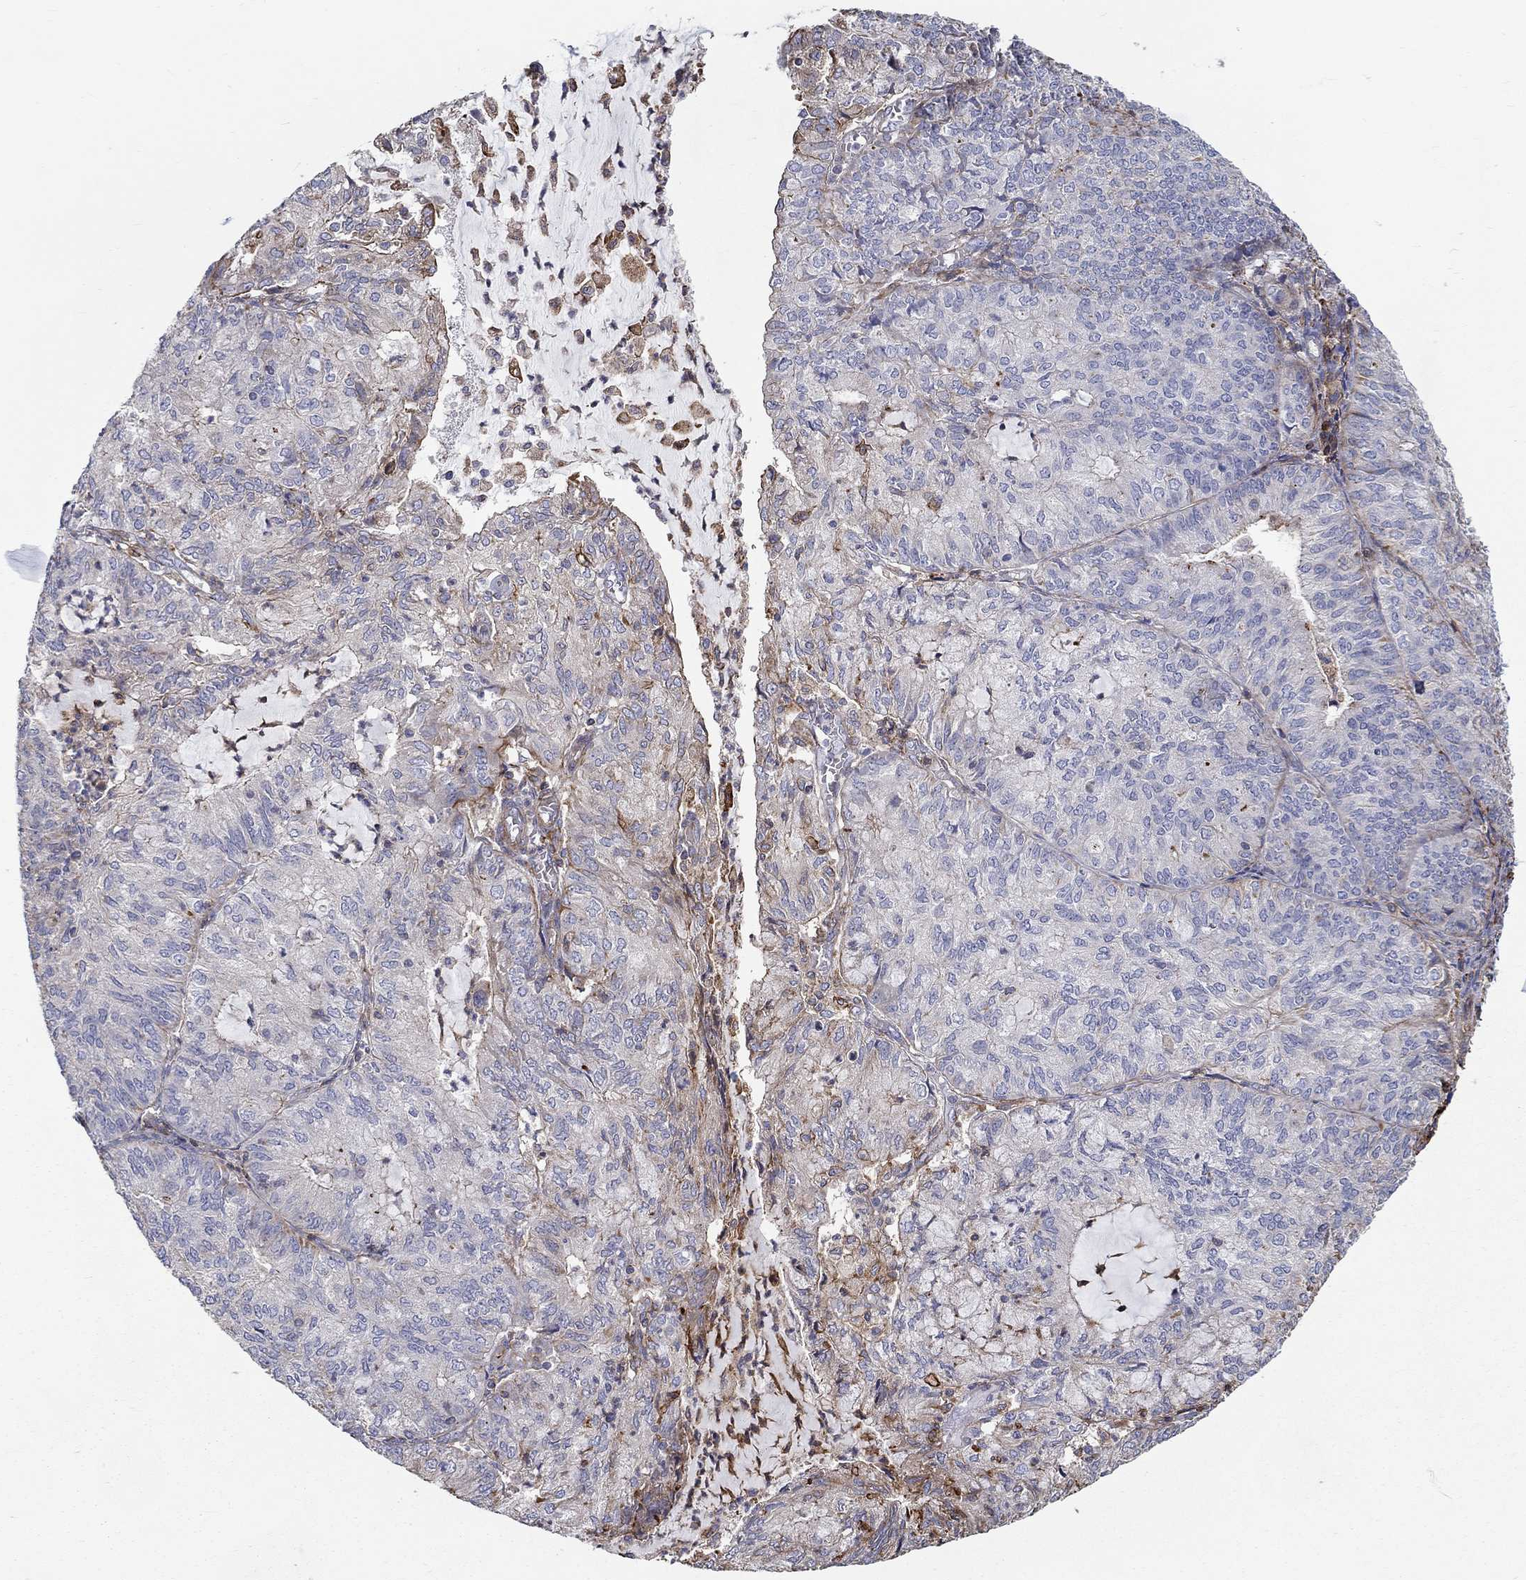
{"staining": {"intensity": "strong", "quantity": "<25%", "location": "cytoplasmic/membranous"}, "tissue": "endometrial cancer", "cell_type": "Tumor cells", "image_type": "cancer", "snomed": [{"axis": "morphology", "description": "Adenocarcinoma, NOS"}, {"axis": "topography", "description": "Endometrium"}], "caption": "IHC of endometrial cancer demonstrates medium levels of strong cytoplasmic/membranous positivity in approximately <25% of tumor cells. The protein is stained brown, and the nuclei are stained in blue (DAB IHC with brightfield microscopy, high magnification).", "gene": "NPHP1", "patient": {"sex": "female", "age": 82}}